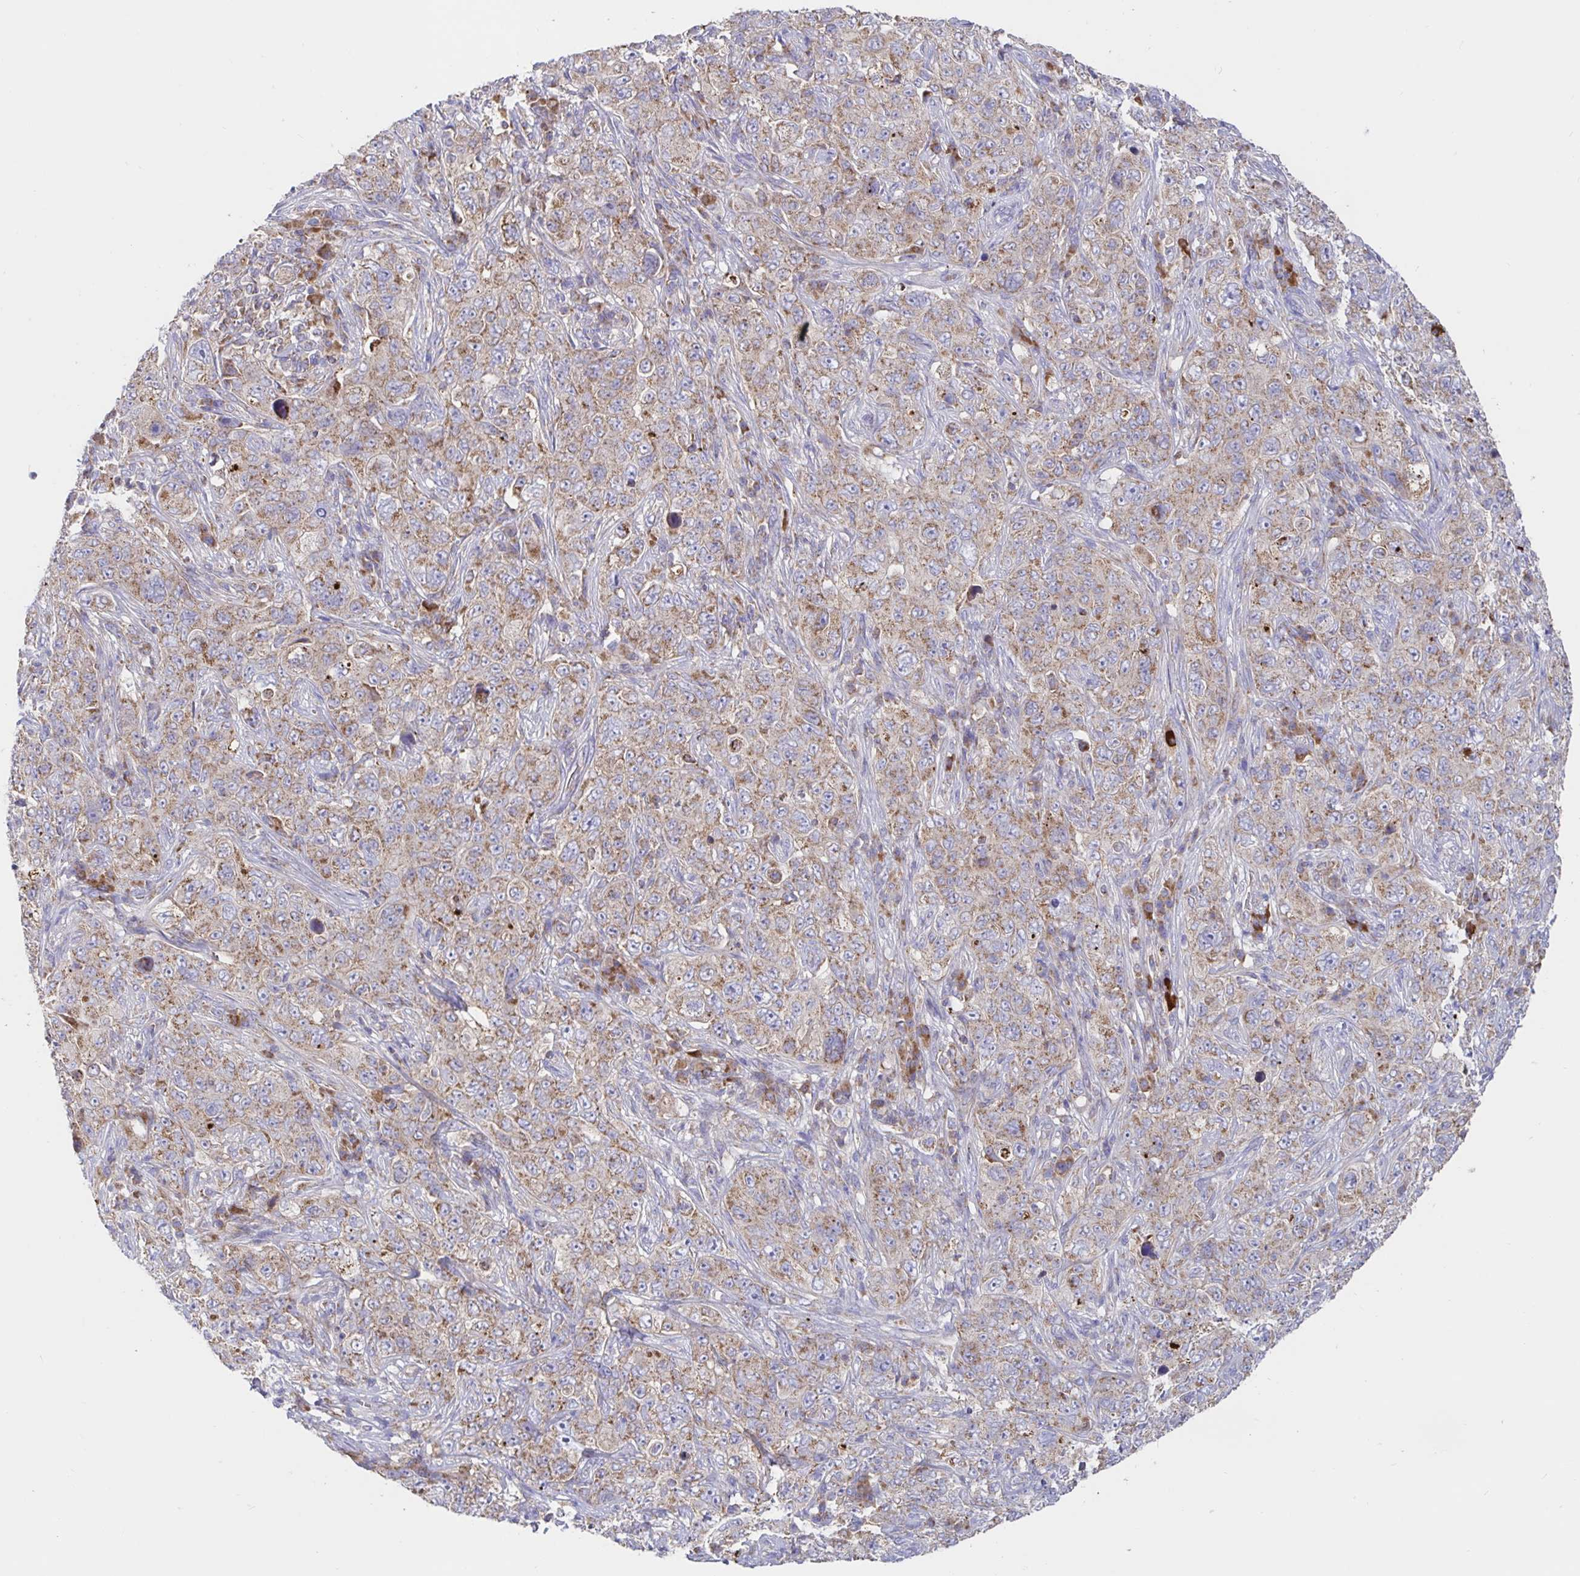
{"staining": {"intensity": "weak", "quantity": ">75%", "location": "cytoplasmic/membranous"}, "tissue": "pancreatic cancer", "cell_type": "Tumor cells", "image_type": "cancer", "snomed": [{"axis": "morphology", "description": "Adenocarcinoma, NOS"}, {"axis": "topography", "description": "Pancreas"}], "caption": "A brown stain shows weak cytoplasmic/membranous staining of a protein in human pancreatic adenocarcinoma tumor cells. (DAB (3,3'-diaminobenzidine) IHC with brightfield microscopy, high magnification).", "gene": "PRDX3", "patient": {"sex": "male", "age": 68}}